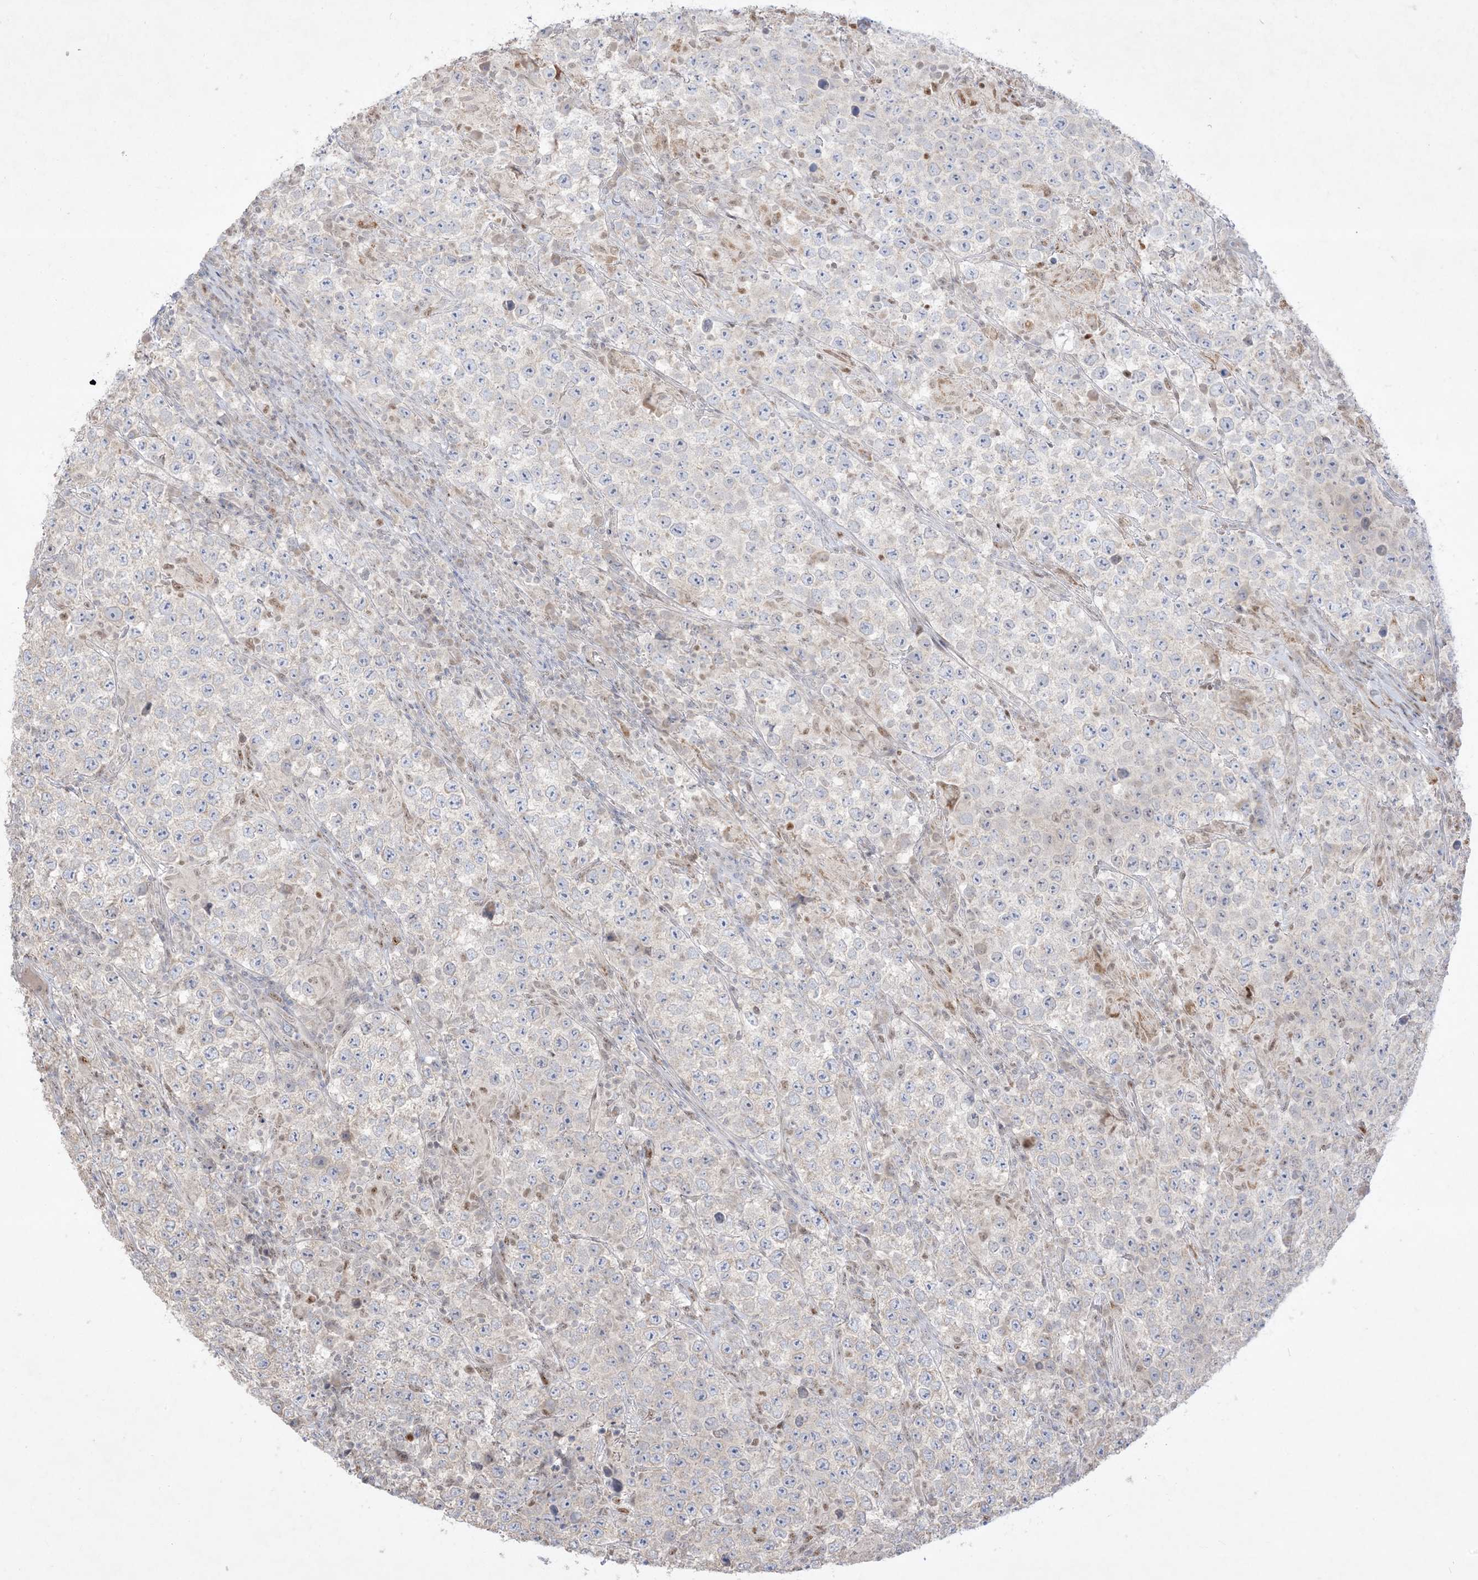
{"staining": {"intensity": "negative", "quantity": "none", "location": "none"}, "tissue": "testis cancer", "cell_type": "Tumor cells", "image_type": "cancer", "snomed": [{"axis": "morphology", "description": "Normal tissue, NOS"}, {"axis": "morphology", "description": "Urothelial carcinoma, High grade"}, {"axis": "morphology", "description": "Seminoma, NOS"}, {"axis": "morphology", "description": "Carcinoma, Embryonal, NOS"}, {"axis": "topography", "description": "Urinary bladder"}, {"axis": "topography", "description": "Testis"}], "caption": "The IHC histopathology image has no significant staining in tumor cells of testis cancer tissue.", "gene": "BHLHE40", "patient": {"sex": "male", "age": 41}}